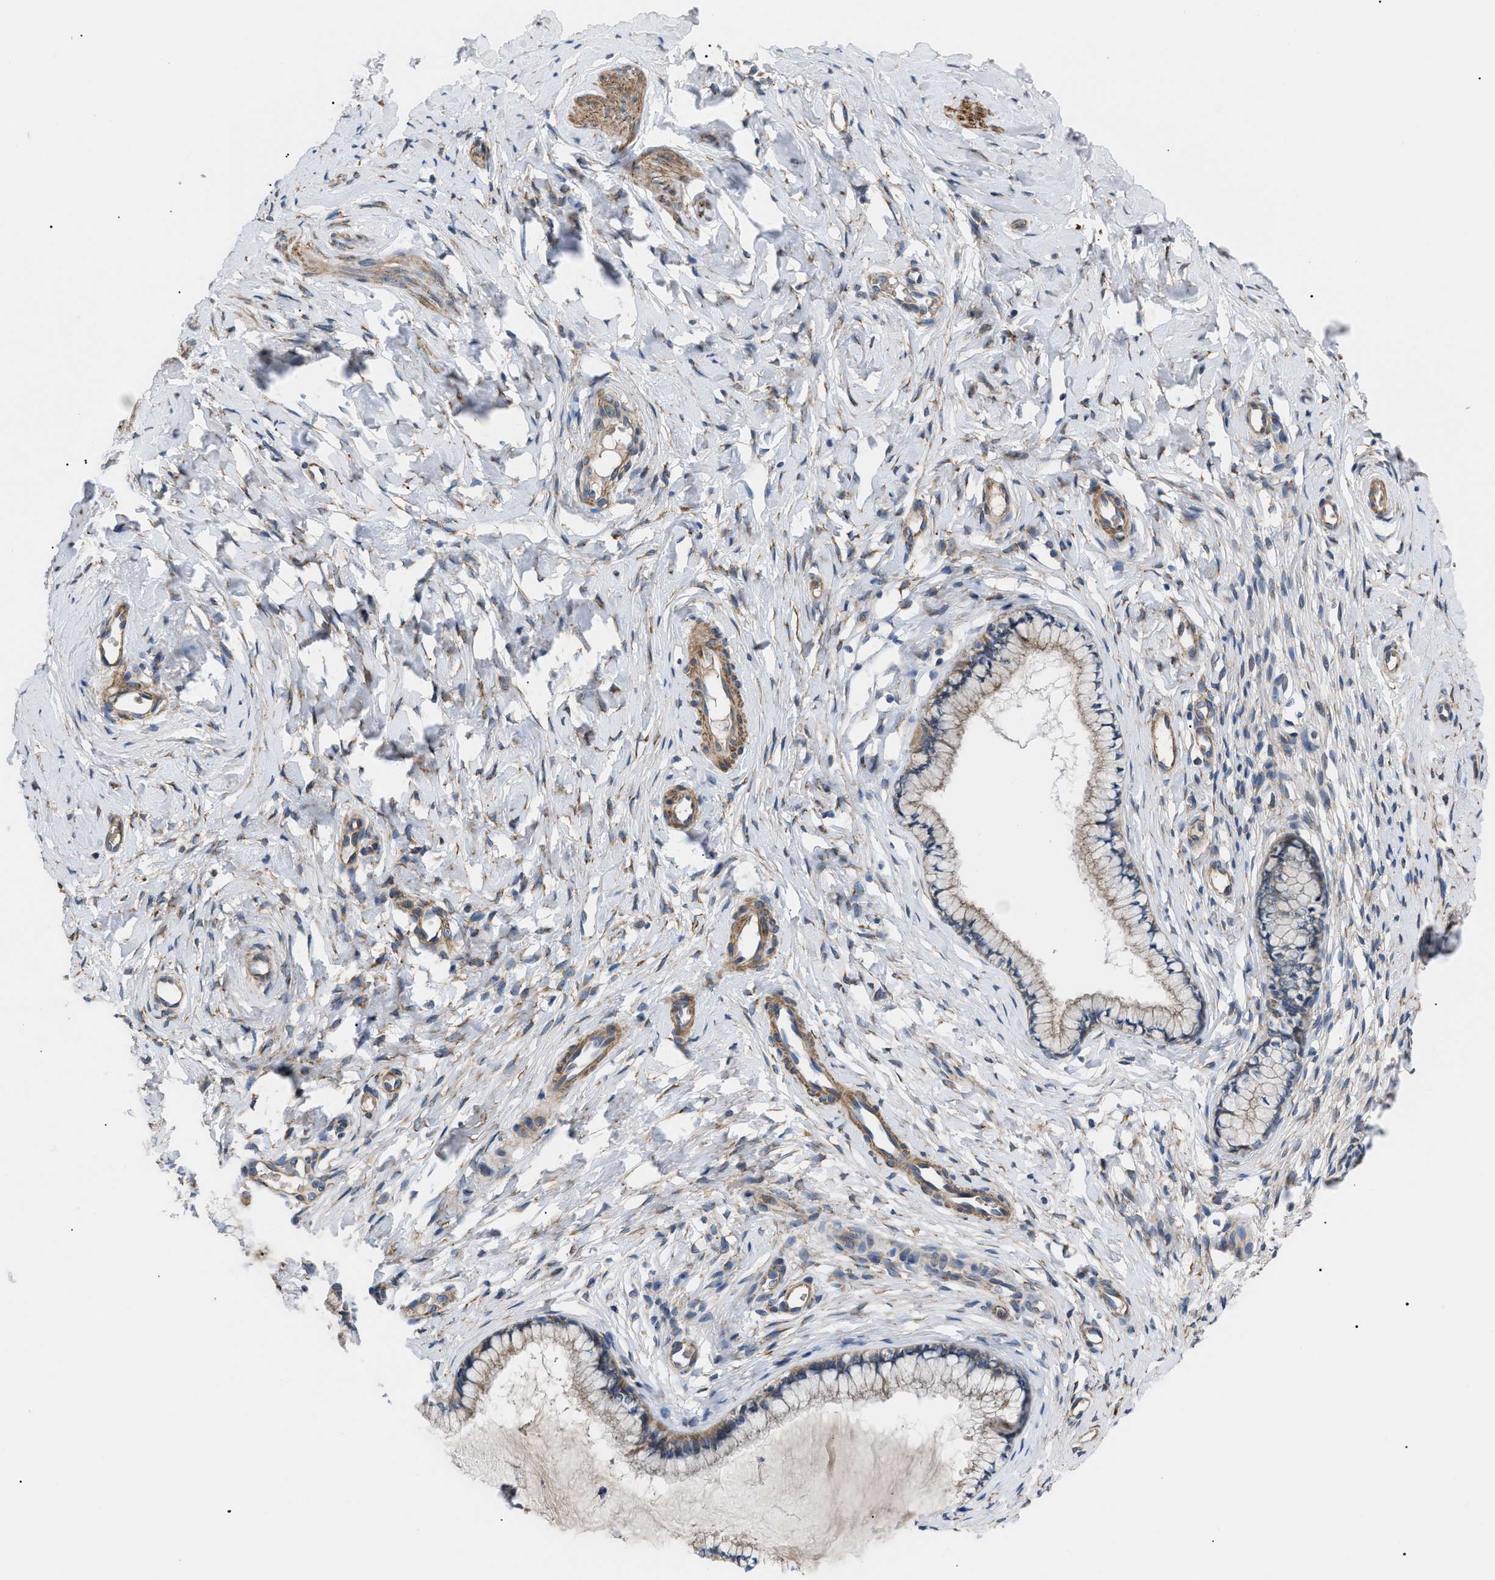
{"staining": {"intensity": "moderate", "quantity": ">75%", "location": "cytoplasmic/membranous"}, "tissue": "cervix", "cell_type": "Glandular cells", "image_type": "normal", "snomed": [{"axis": "morphology", "description": "Normal tissue, NOS"}, {"axis": "topography", "description": "Cervix"}], "caption": "Immunohistochemical staining of benign human cervix displays >75% levels of moderate cytoplasmic/membranous protein expression in about >75% of glandular cells. (IHC, brightfield microscopy, high magnification).", "gene": "MYO10", "patient": {"sex": "female", "age": 65}}